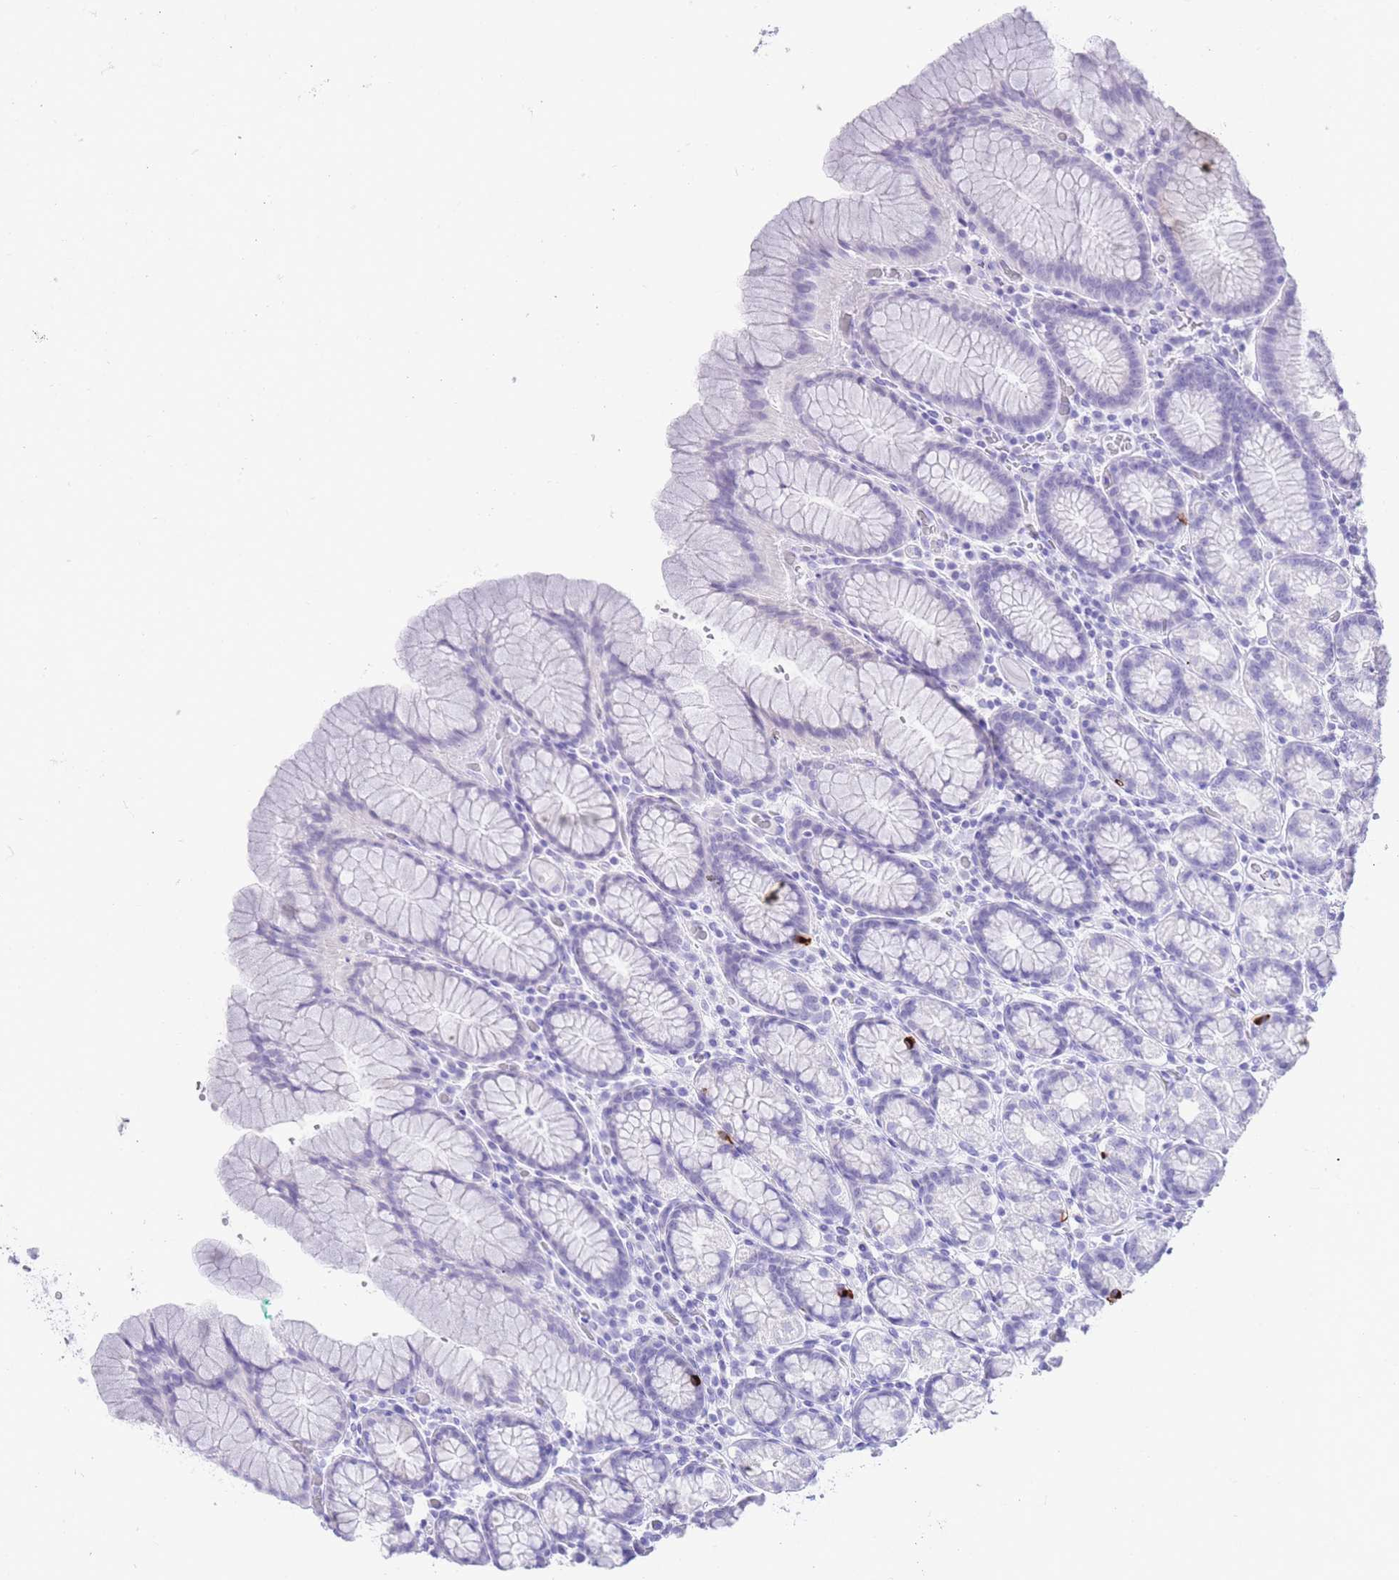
{"staining": {"intensity": "strong", "quantity": "<25%", "location": "cytoplasmic/membranous"}, "tissue": "stomach", "cell_type": "Glandular cells", "image_type": "normal", "snomed": [{"axis": "morphology", "description": "Normal tissue, NOS"}, {"axis": "topography", "description": "Stomach, upper"}, {"axis": "topography", "description": "Stomach"}], "caption": "Strong cytoplasmic/membranous protein expression is identified in approximately <25% of glandular cells in stomach. (DAB IHC with brightfield microscopy, high magnification).", "gene": "ELOA2", "patient": {"sex": "male", "age": 62}}